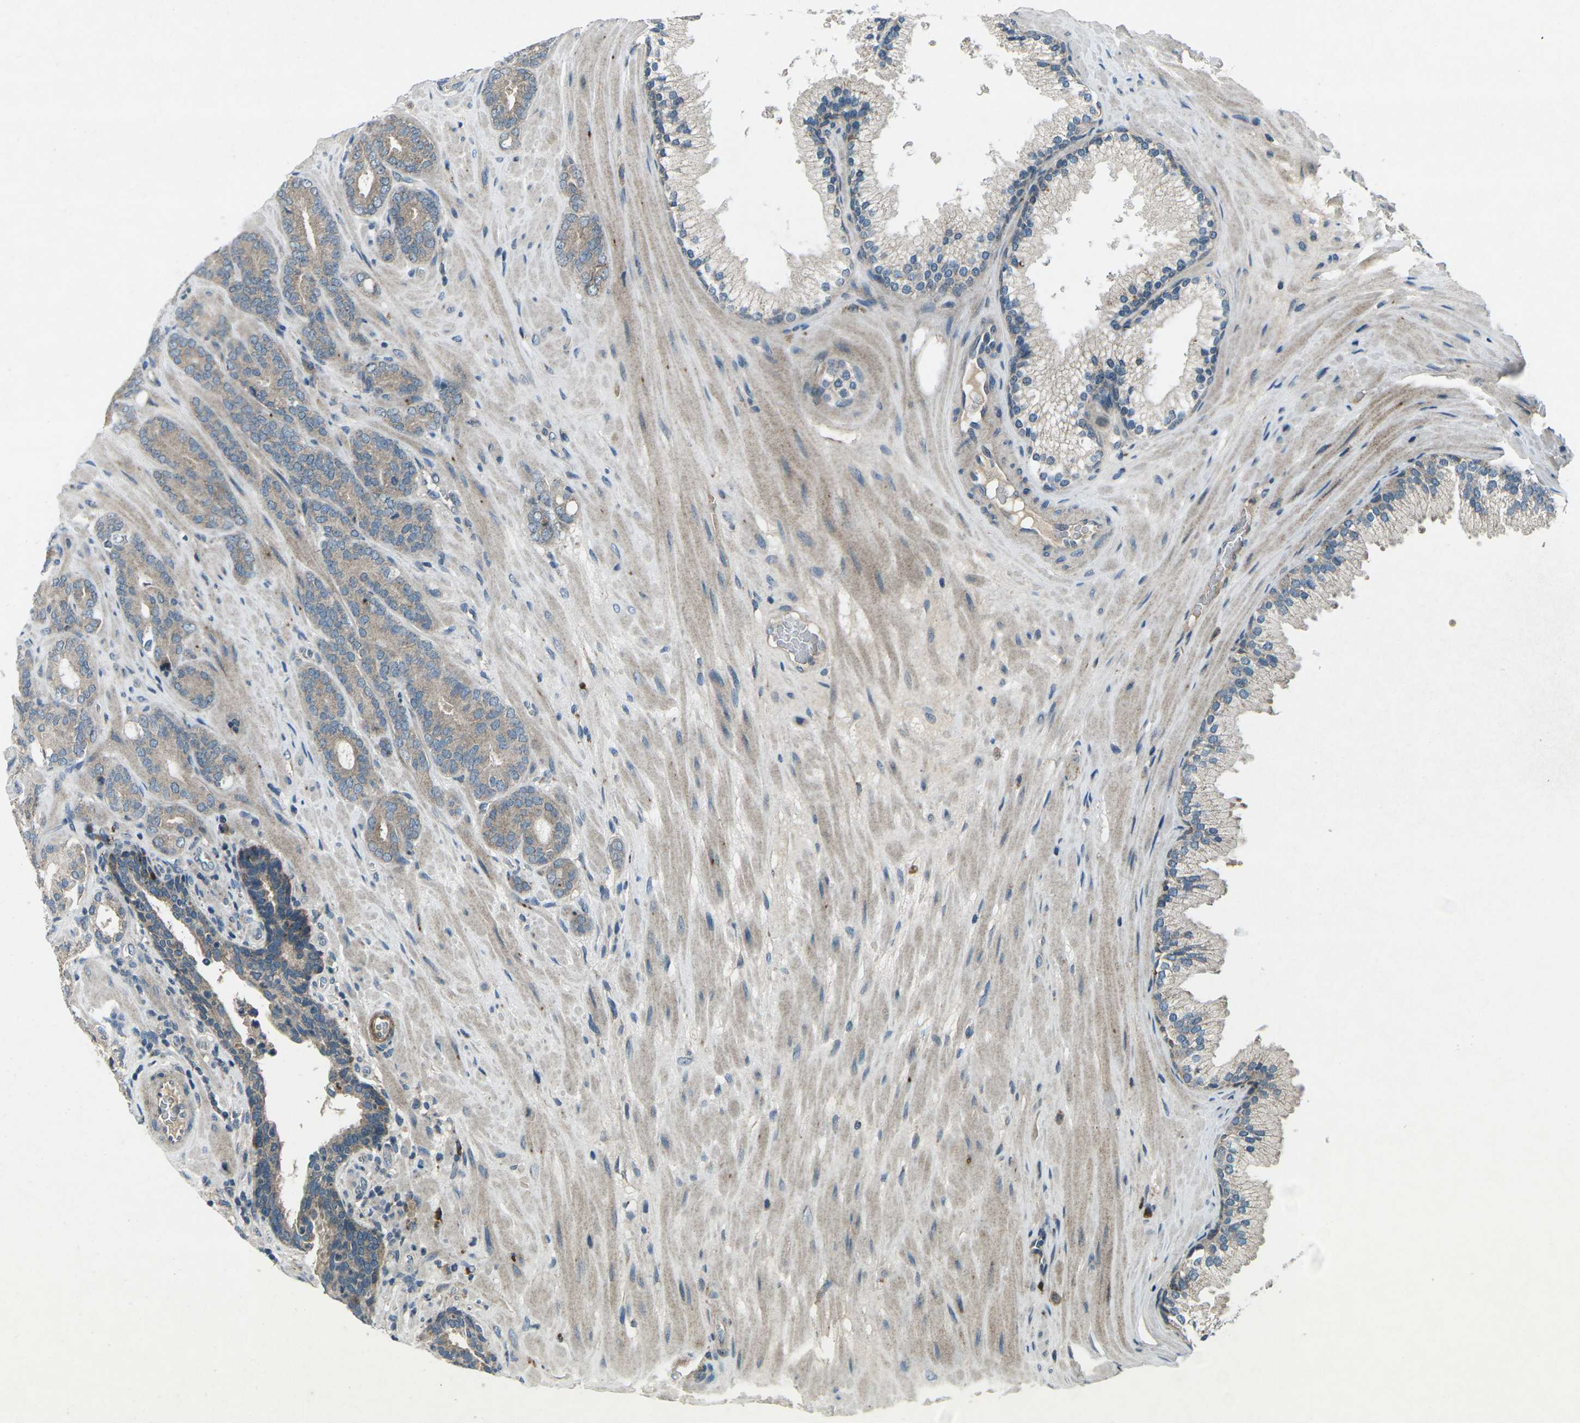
{"staining": {"intensity": "weak", "quantity": ">75%", "location": "cytoplasmic/membranous"}, "tissue": "prostate cancer", "cell_type": "Tumor cells", "image_type": "cancer", "snomed": [{"axis": "morphology", "description": "Adenocarcinoma, Low grade"}, {"axis": "topography", "description": "Prostate"}], "caption": "Immunohistochemical staining of human prostate cancer reveals low levels of weak cytoplasmic/membranous protein staining in approximately >75% of tumor cells.", "gene": "CDK16", "patient": {"sex": "male", "age": 63}}